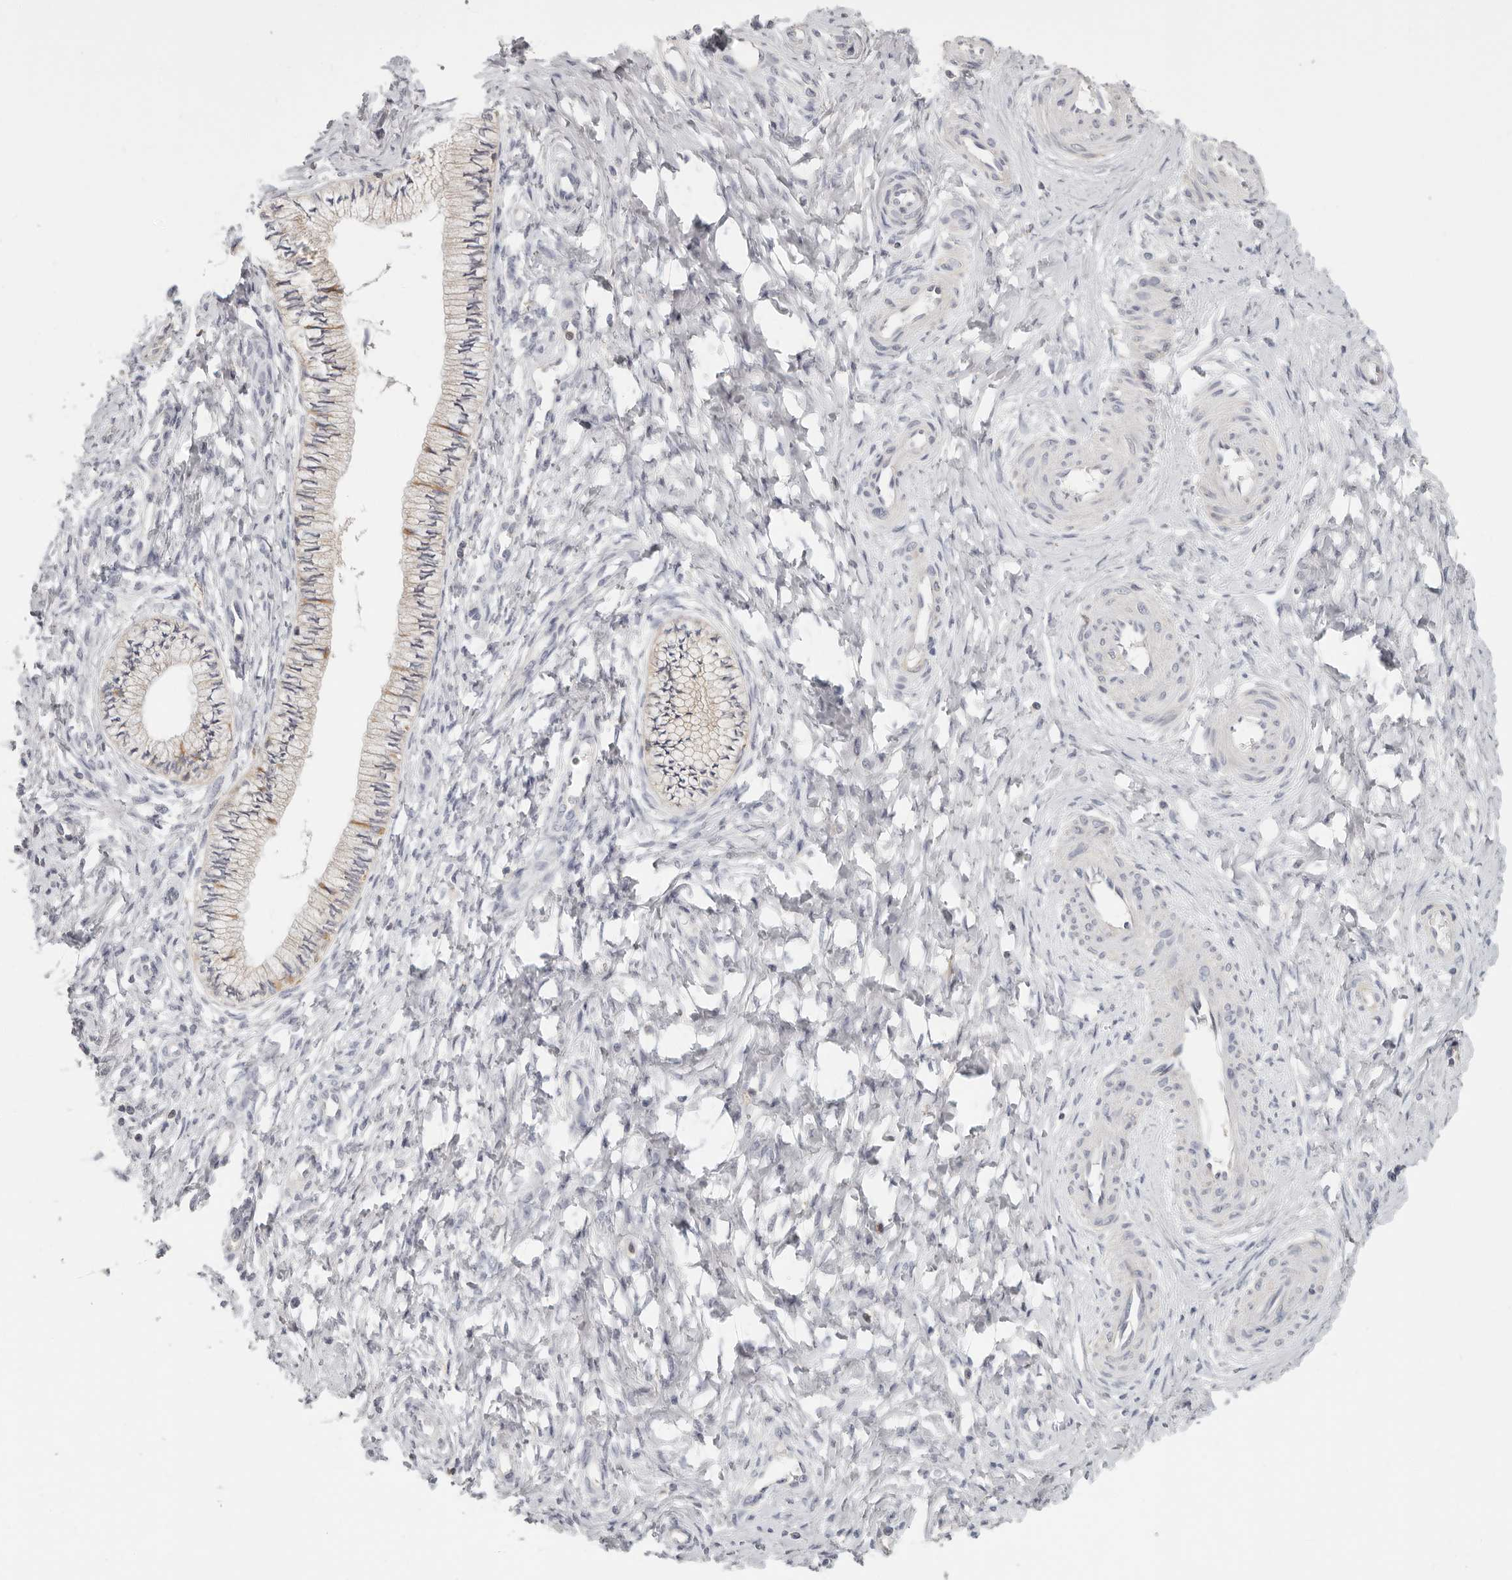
{"staining": {"intensity": "moderate", "quantity": "25%-75%", "location": "cytoplasmic/membranous"}, "tissue": "cervix", "cell_type": "Glandular cells", "image_type": "normal", "snomed": [{"axis": "morphology", "description": "Normal tissue, NOS"}, {"axis": "topography", "description": "Cervix"}], "caption": "A brown stain shows moderate cytoplasmic/membranous positivity of a protein in glandular cells of benign cervix. (brown staining indicates protein expression, while blue staining denotes nuclei).", "gene": "ANXA9", "patient": {"sex": "female", "age": 36}}